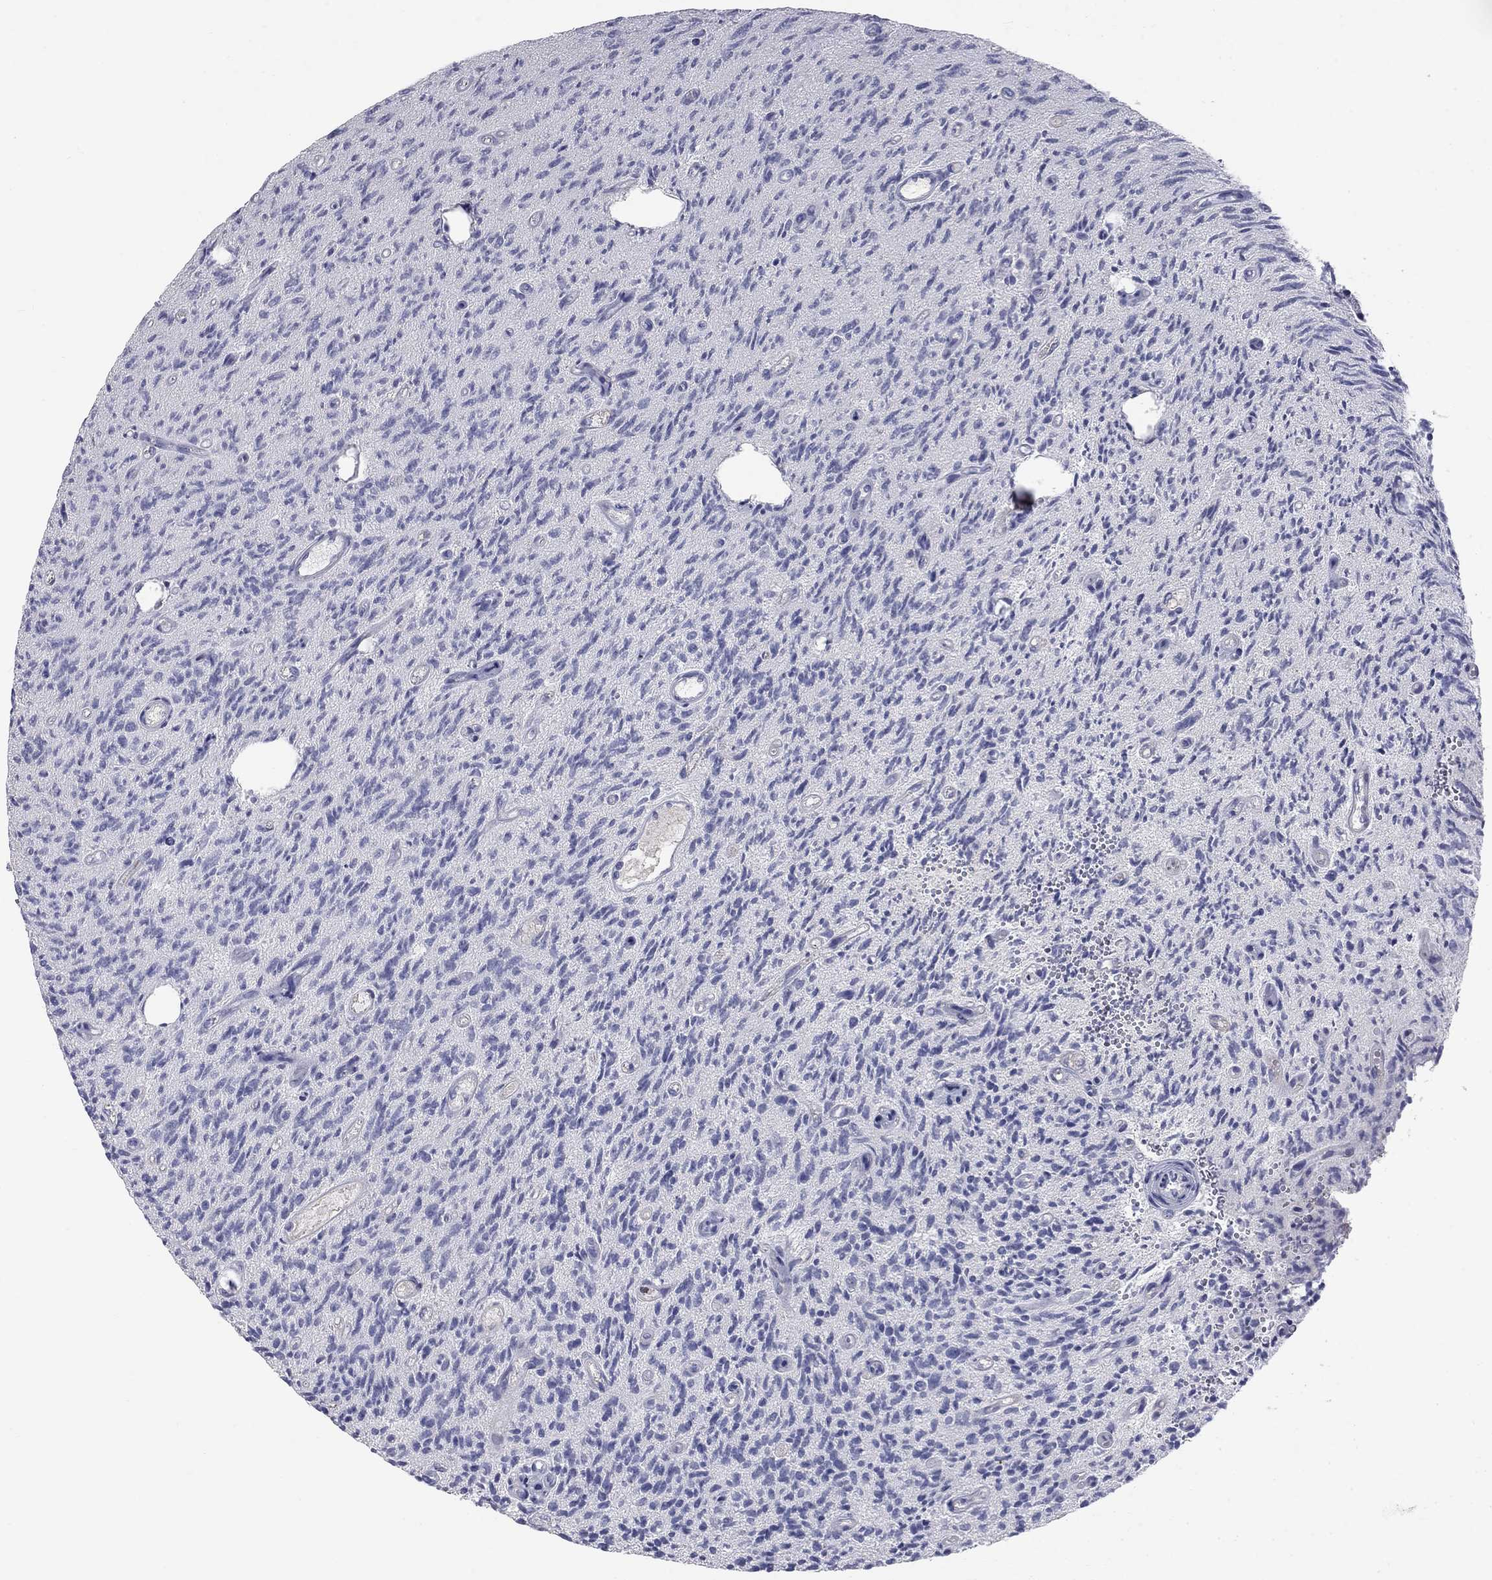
{"staining": {"intensity": "negative", "quantity": "none", "location": "none"}, "tissue": "glioma", "cell_type": "Tumor cells", "image_type": "cancer", "snomed": [{"axis": "morphology", "description": "Glioma, malignant, High grade"}, {"axis": "topography", "description": "Brain"}], "caption": "Photomicrograph shows no significant protein positivity in tumor cells of high-grade glioma (malignant).", "gene": "PTH1R", "patient": {"sex": "male", "age": 64}}